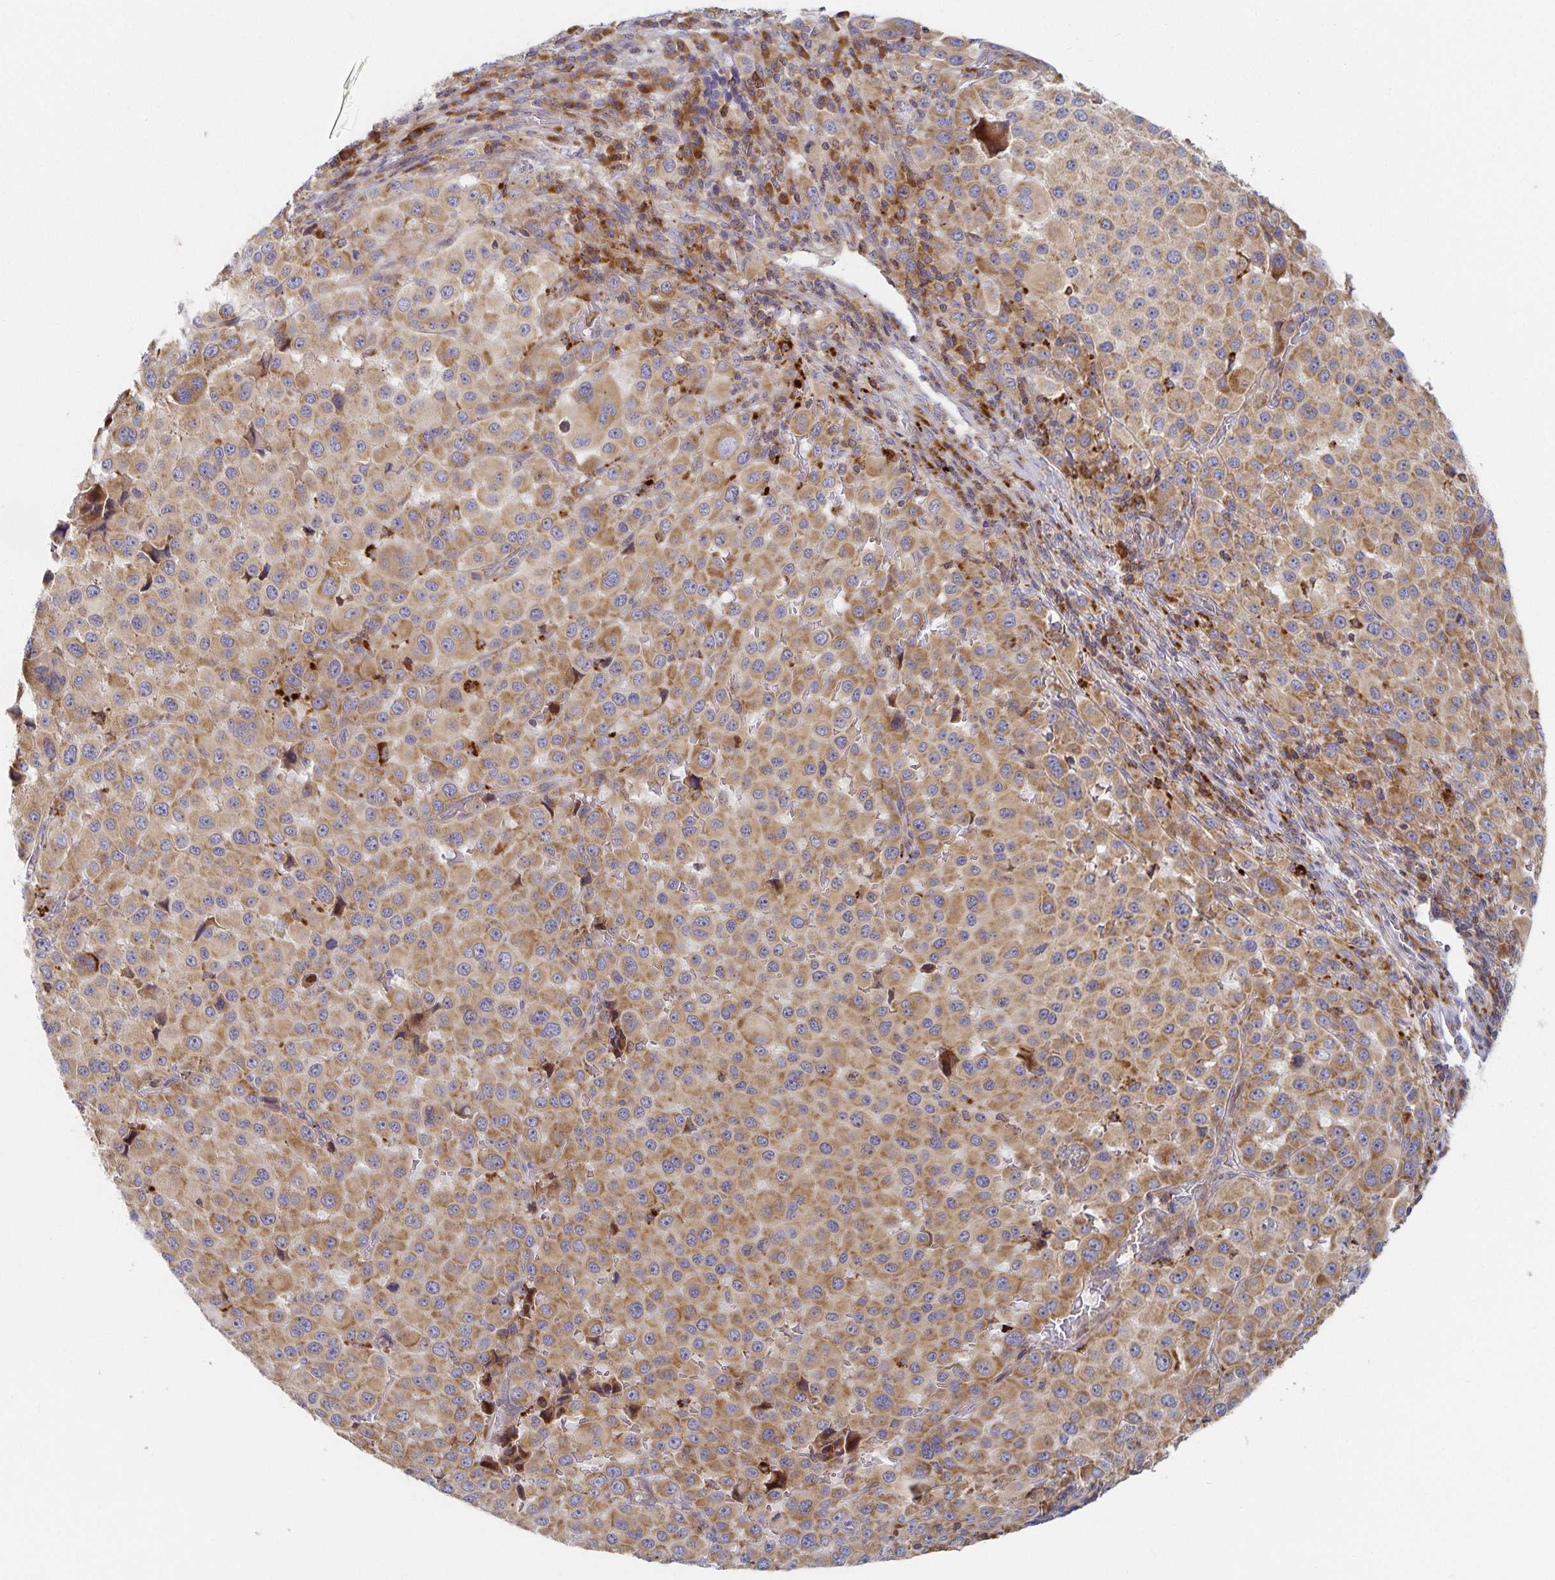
{"staining": {"intensity": "moderate", "quantity": ">75%", "location": "cytoplasmic/membranous"}, "tissue": "melanoma", "cell_type": "Tumor cells", "image_type": "cancer", "snomed": [{"axis": "morphology", "description": "Malignant melanoma, Metastatic site"}, {"axis": "topography", "description": "Lymph node"}], "caption": "Tumor cells exhibit medium levels of moderate cytoplasmic/membranous positivity in about >75% of cells in human melanoma.", "gene": "NOMO1", "patient": {"sex": "female", "age": 65}}